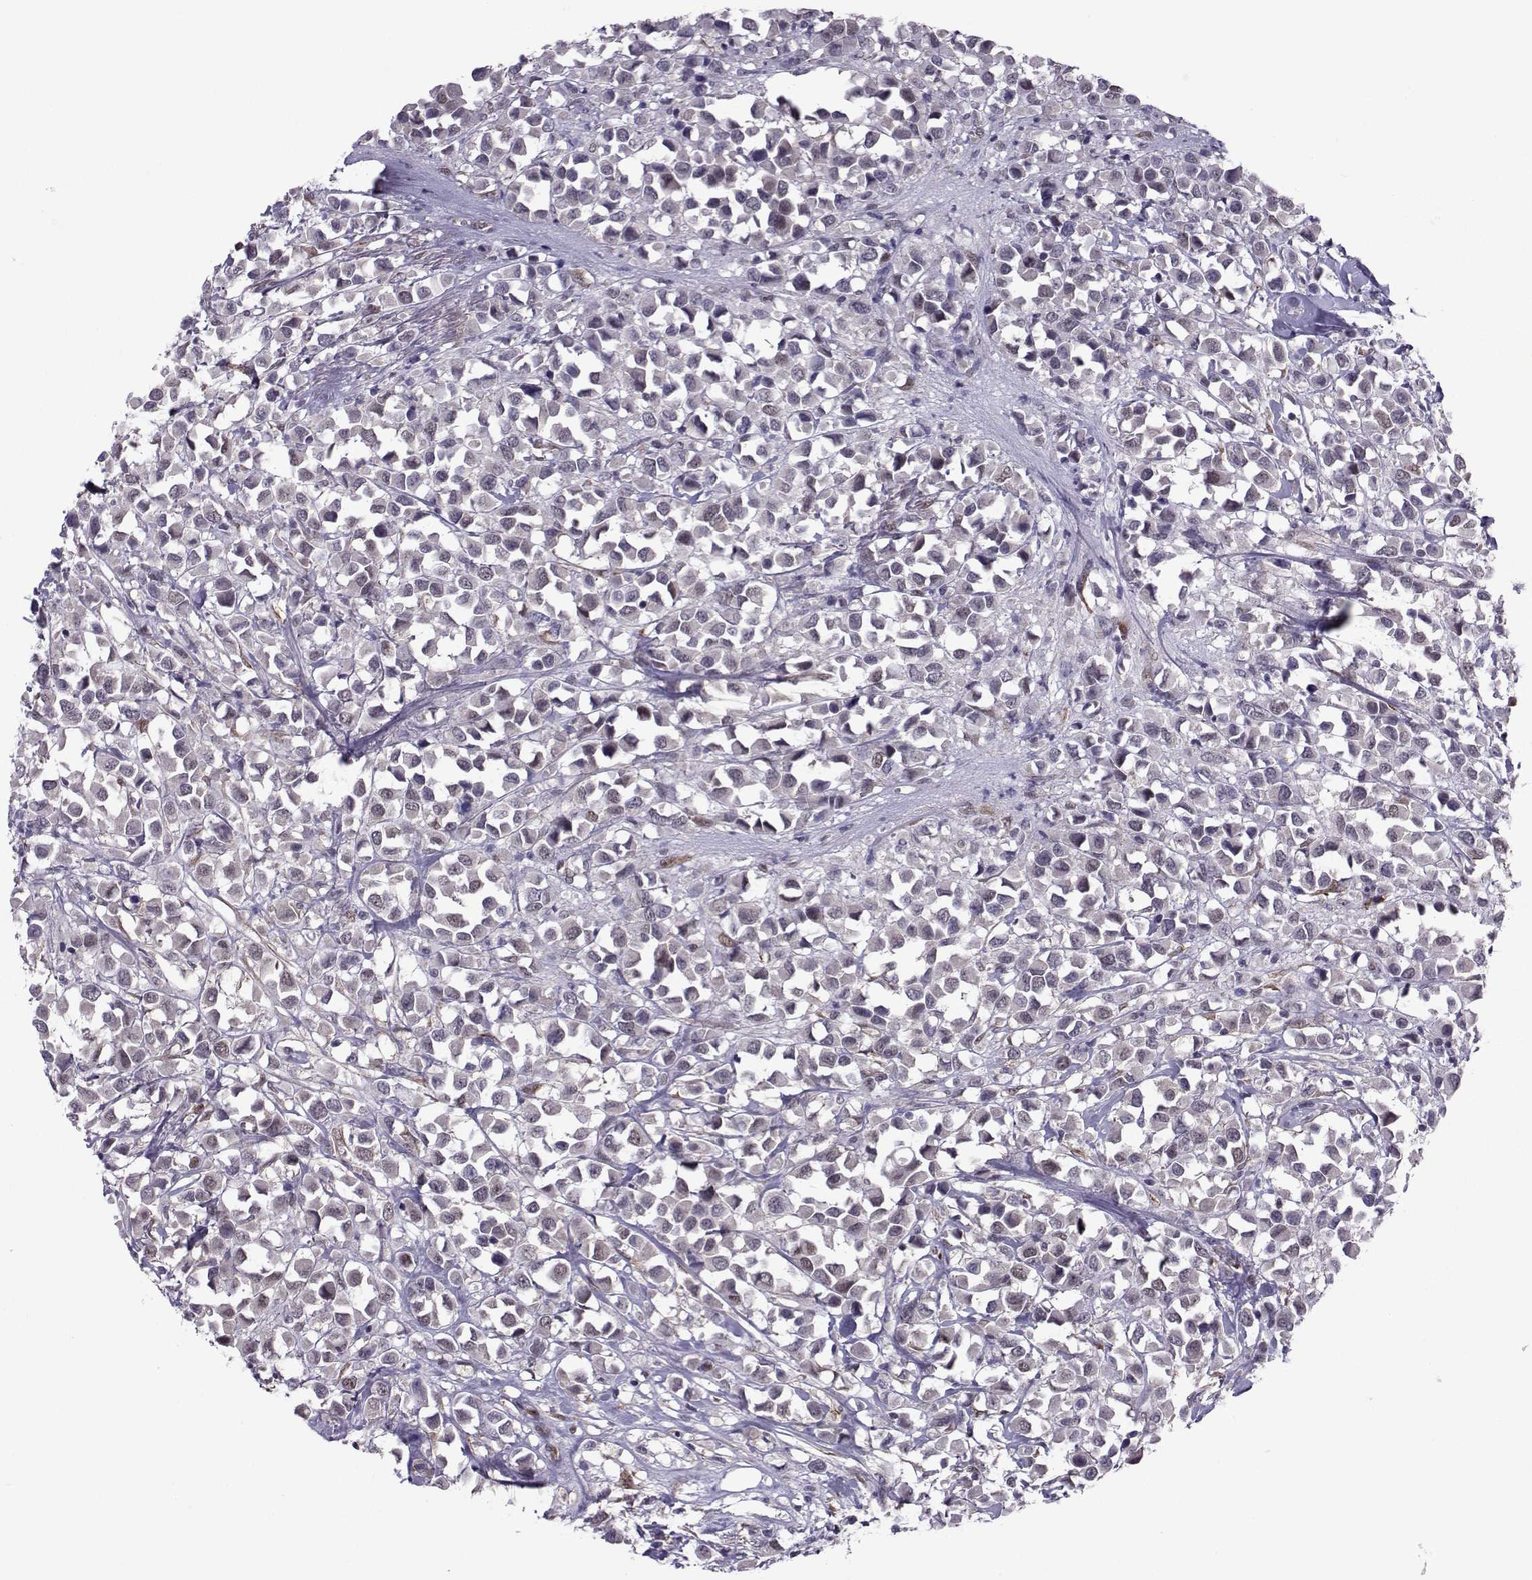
{"staining": {"intensity": "negative", "quantity": "none", "location": "none"}, "tissue": "breast cancer", "cell_type": "Tumor cells", "image_type": "cancer", "snomed": [{"axis": "morphology", "description": "Duct carcinoma"}, {"axis": "topography", "description": "Breast"}], "caption": "An image of human breast cancer (infiltrating ductal carcinoma) is negative for staining in tumor cells.", "gene": "CDK4", "patient": {"sex": "female", "age": 61}}